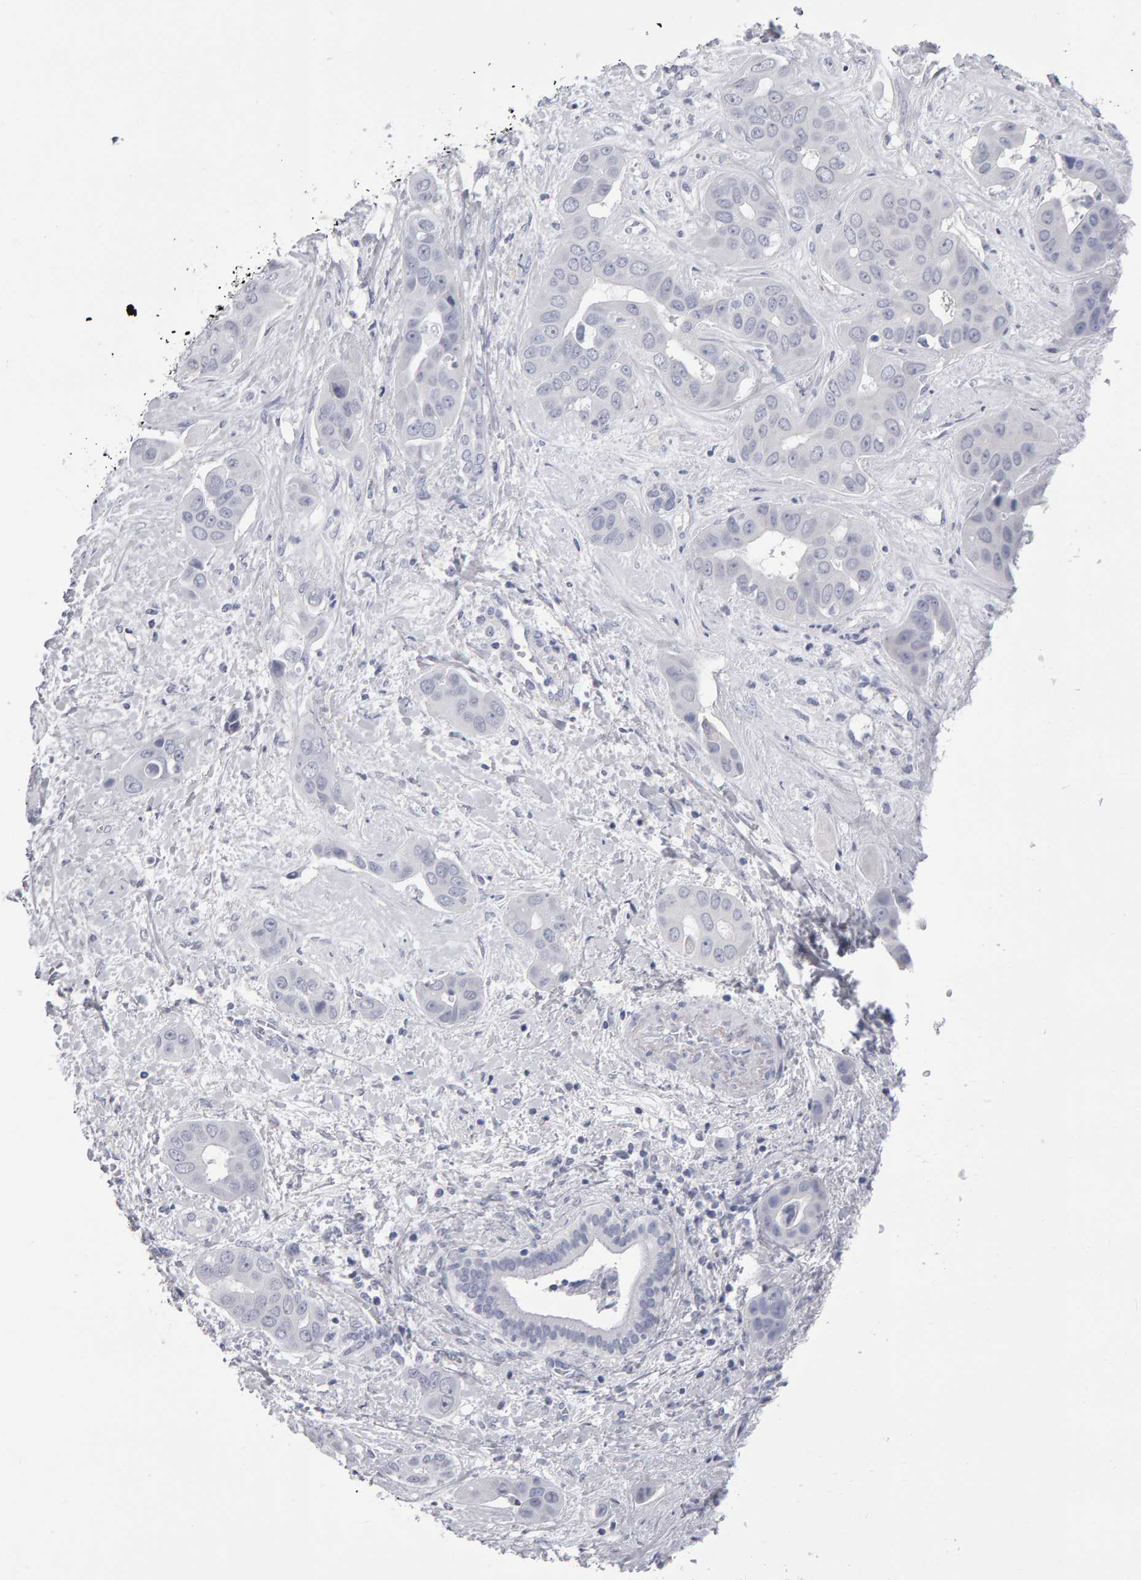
{"staining": {"intensity": "negative", "quantity": "none", "location": "none"}, "tissue": "liver cancer", "cell_type": "Tumor cells", "image_type": "cancer", "snomed": [{"axis": "morphology", "description": "Cholangiocarcinoma"}, {"axis": "topography", "description": "Liver"}], "caption": "There is no significant positivity in tumor cells of liver cancer (cholangiocarcinoma).", "gene": "NCDN", "patient": {"sex": "female", "age": 52}}